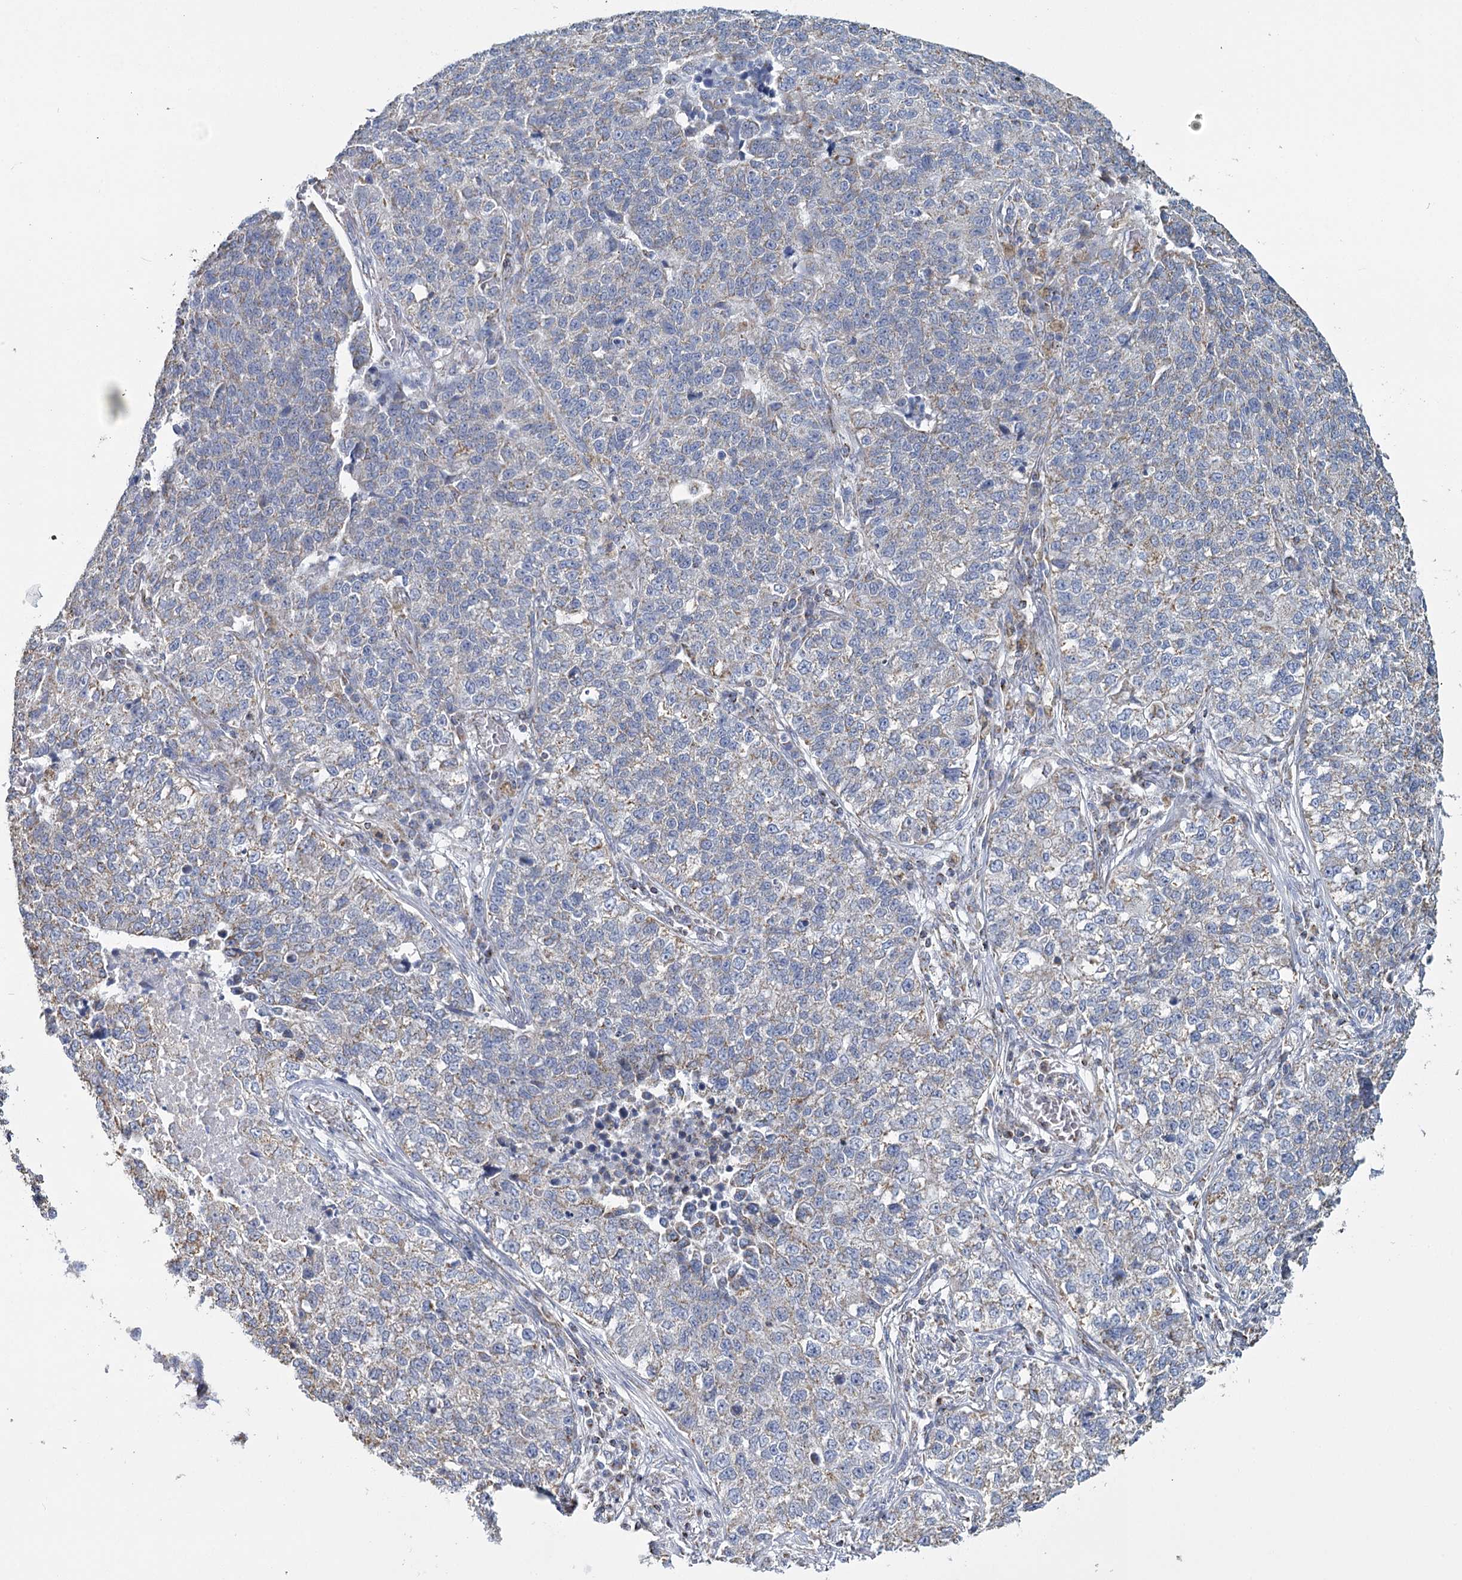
{"staining": {"intensity": "negative", "quantity": "none", "location": "none"}, "tissue": "lung cancer", "cell_type": "Tumor cells", "image_type": "cancer", "snomed": [{"axis": "morphology", "description": "Adenocarcinoma, NOS"}, {"axis": "topography", "description": "Lung"}], "caption": "Human lung cancer stained for a protein using immunohistochemistry reveals no staining in tumor cells.", "gene": "MRPL44", "patient": {"sex": "male", "age": 49}}